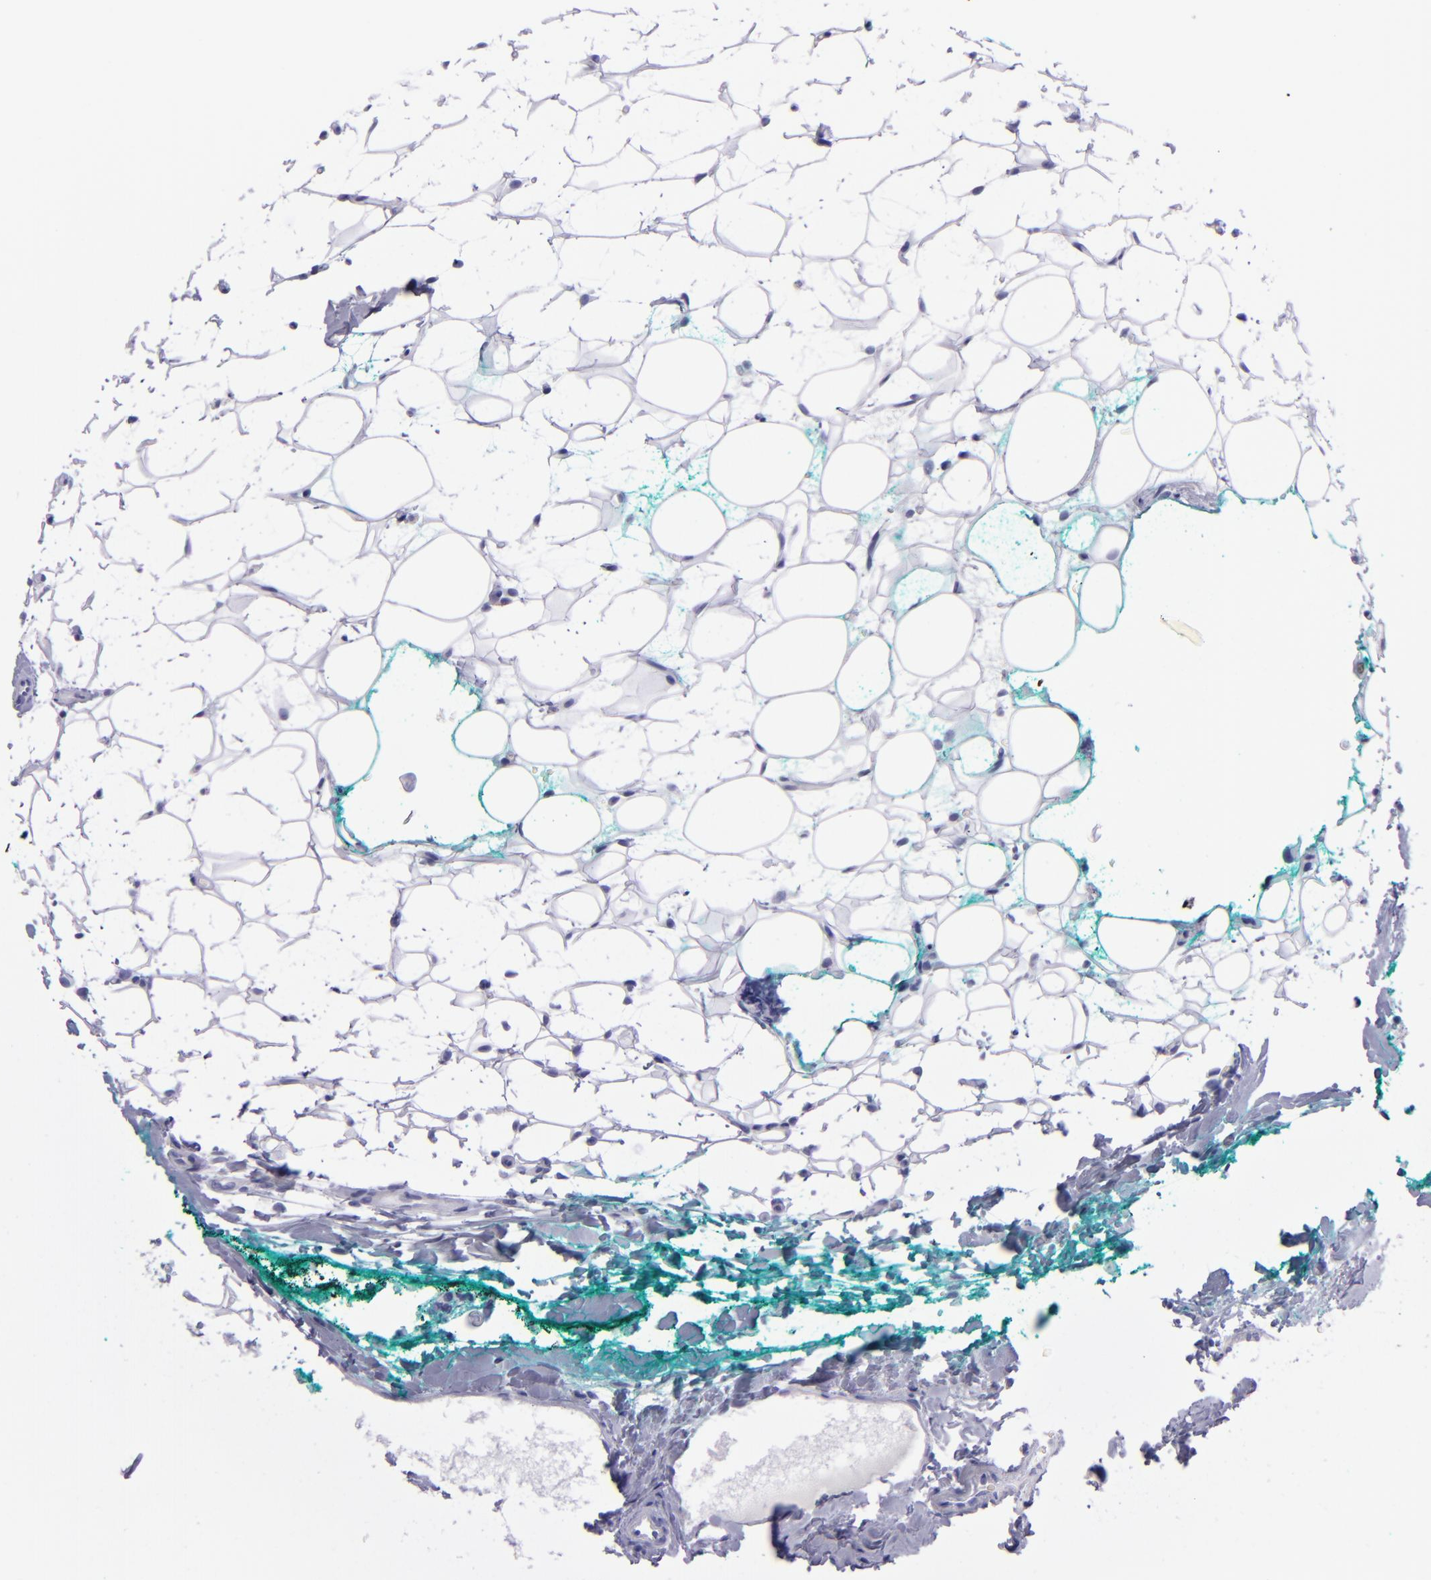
{"staining": {"intensity": "negative", "quantity": "none", "location": "none"}, "tissue": "breast cancer", "cell_type": "Tumor cells", "image_type": "cancer", "snomed": [{"axis": "morphology", "description": "Duct carcinoma"}, {"axis": "topography", "description": "Breast"}], "caption": "The immunohistochemistry photomicrograph has no significant positivity in tumor cells of breast cancer (invasive ductal carcinoma) tissue.", "gene": "TNNT3", "patient": {"sex": "female", "age": 24}}